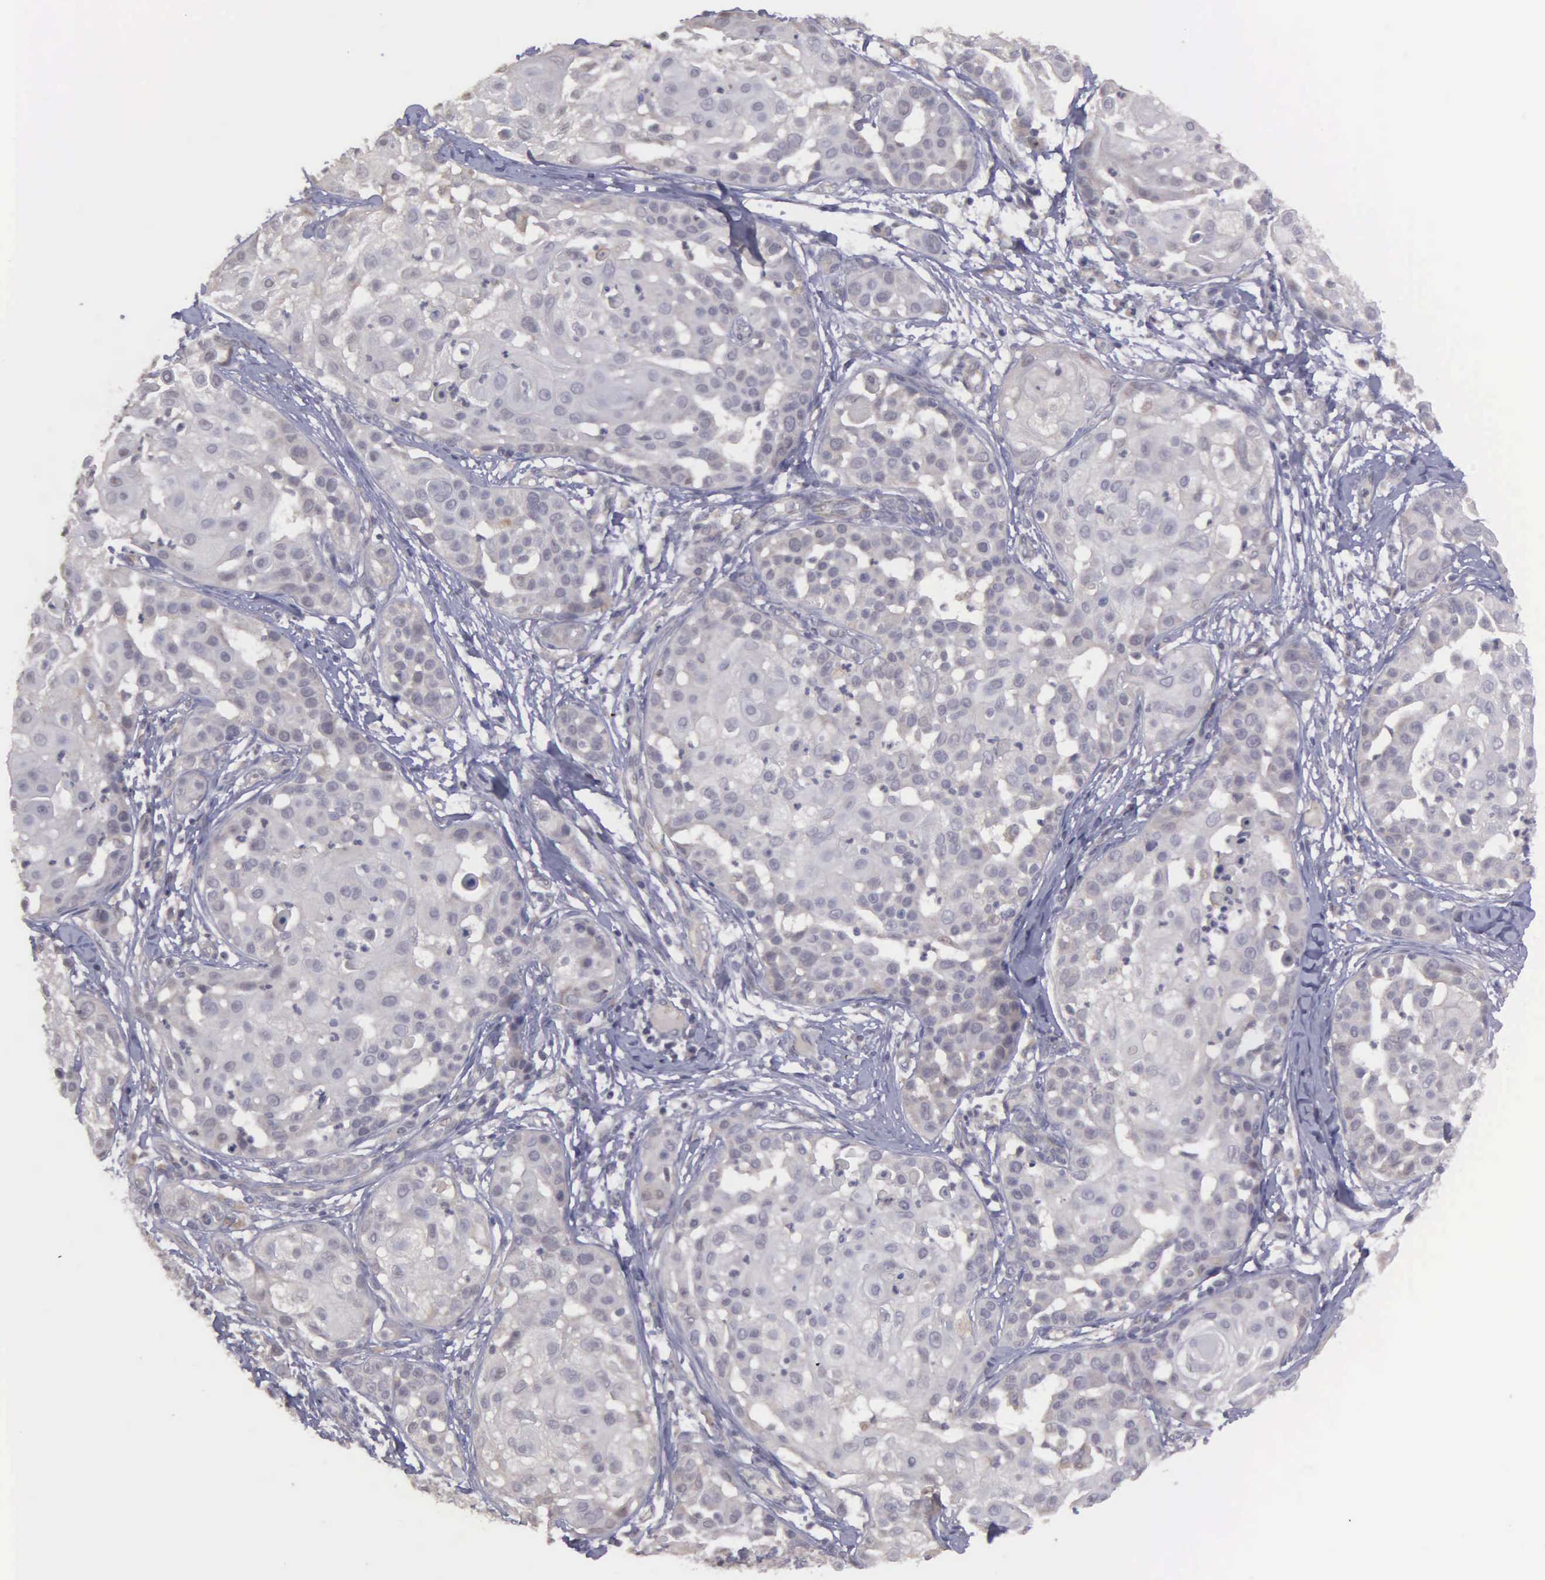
{"staining": {"intensity": "negative", "quantity": "none", "location": "none"}, "tissue": "skin cancer", "cell_type": "Tumor cells", "image_type": "cancer", "snomed": [{"axis": "morphology", "description": "Squamous cell carcinoma, NOS"}, {"axis": "topography", "description": "Skin"}], "caption": "Immunohistochemical staining of human skin cancer (squamous cell carcinoma) displays no significant positivity in tumor cells. (IHC, brightfield microscopy, high magnification).", "gene": "RTL10", "patient": {"sex": "female", "age": 57}}